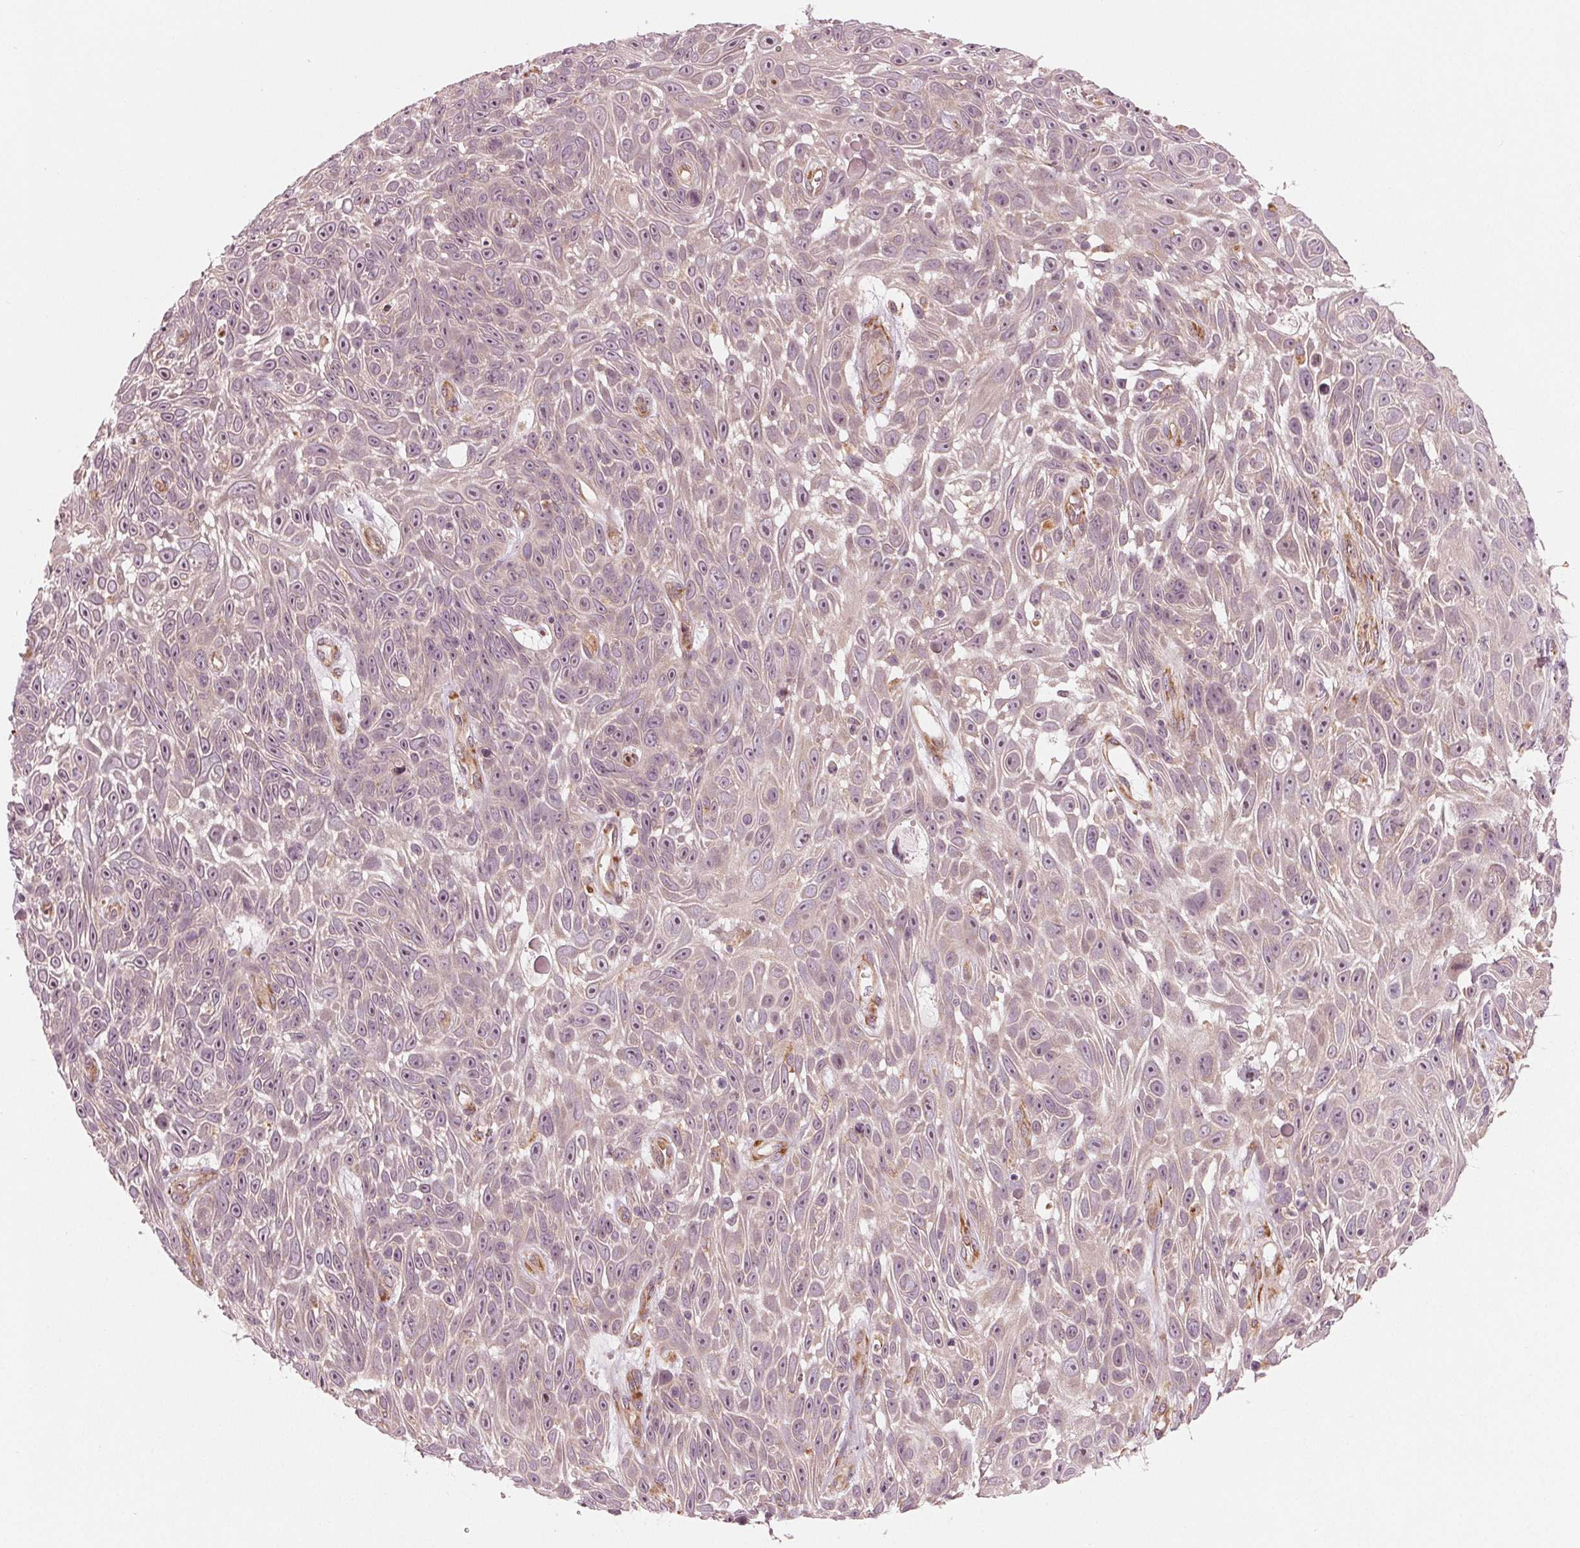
{"staining": {"intensity": "negative", "quantity": "none", "location": "none"}, "tissue": "skin cancer", "cell_type": "Tumor cells", "image_type": "cancer", "snomed": [{"axis": "morphology", "description": "Squamous cell carcinoma, NOS"}, {"axis": "topography", "description": "Skin"}], "caption": "Tumor cells are negative for brown protein staining in squamous cell carcinoma (skin). (DAB (3,3'-diaminobenzidine) IHC visualized using brightfield microscopy, high magnification).", "gene": "CMIP", "patient": {"sex": "male", "age": 82}}